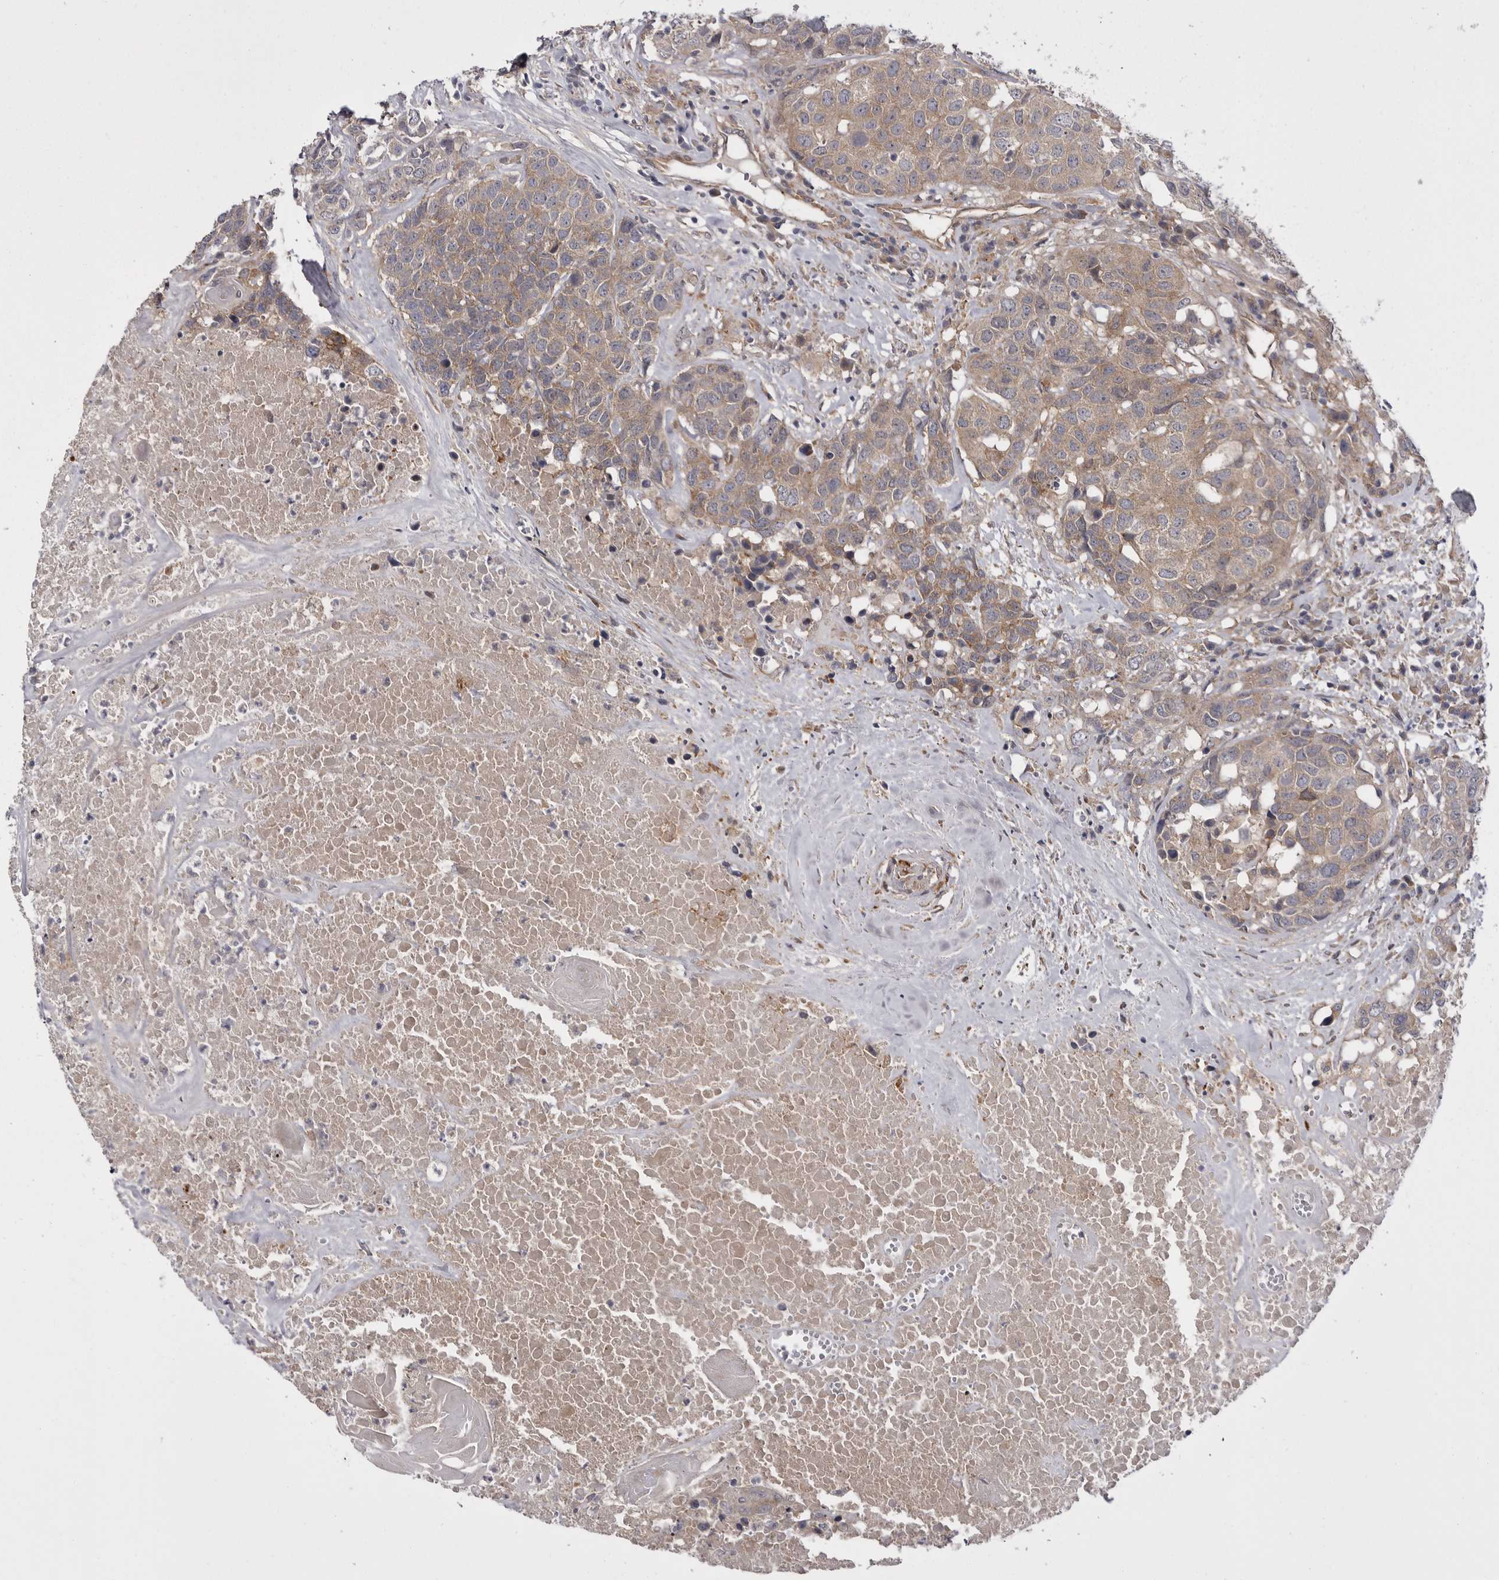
{"staining": {"intensity": "moderate", "quantity": "25%-75%", "location": "cytoplasmic/membranous"}, "tissue": "head and neck cancer", "cell_type": "Tumor cells", "image_type": "cancer", "snomed": [{"axis": "morphology", "description": "Squamous cell carcinoma, NOS"}, {"axis": "topography", "description": "Head-Neck"}], "caption": "A high-resolution histopathology image shows immunohistochemistry staining of head and neck cancer, which shows moderate cytoplasmic/membranous staining in about 25%-75% of tumor cells. Immunohistochemistry (ihc) stains the protein in brown and the nuclei are stained blue.", "gene": "OSBPL9", "patient": {"sex": "male", "age": 66}}